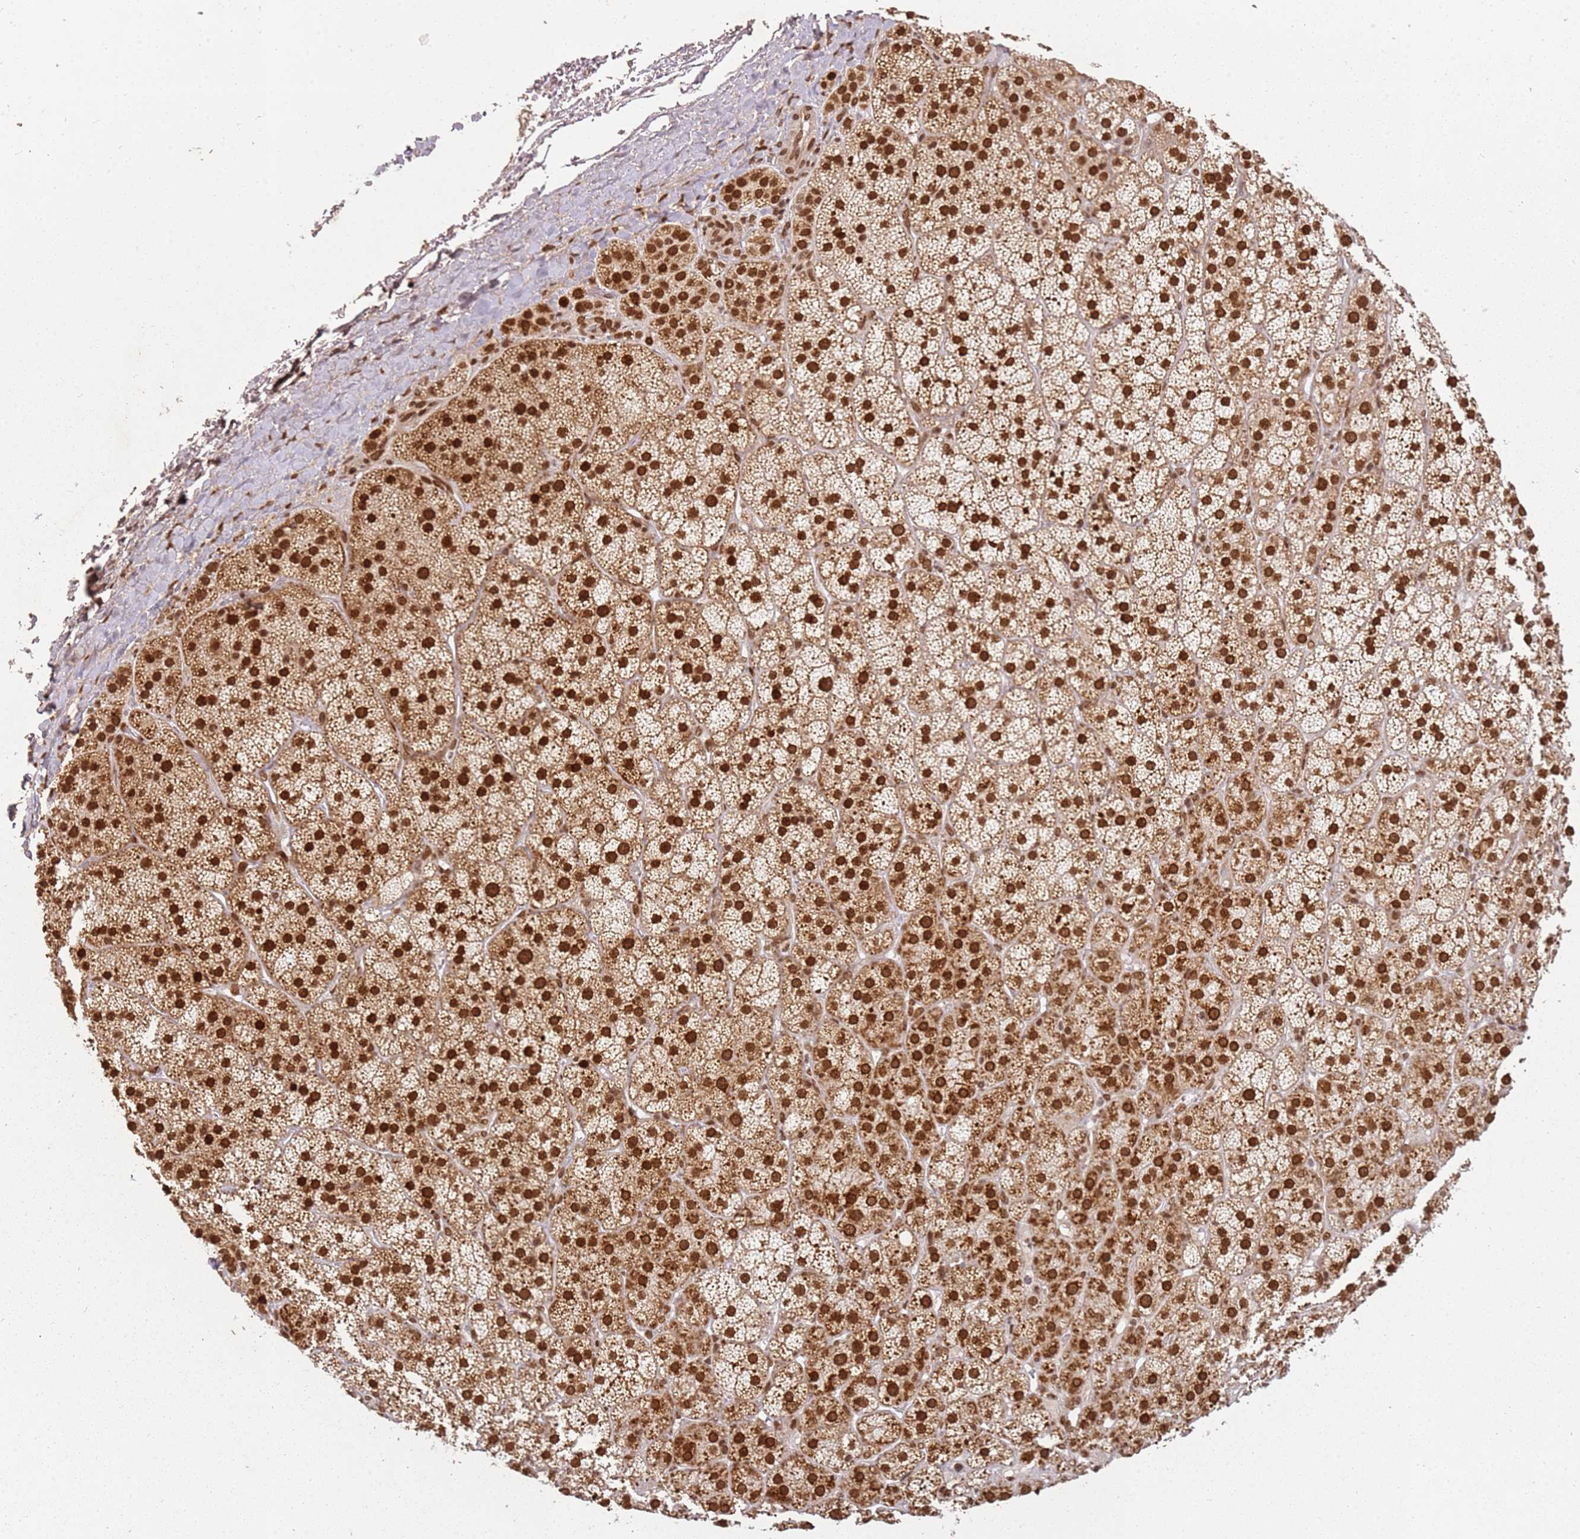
{"staining": {"intensity": "strong", "quantity": ">75%", "location": "cytoplasmic/membranous,nuclear"}, "tissue": "adrenal gland", "cell_type": "Glandular cells", "image_type": "normal", "snomed": [{"axis": "morphology", "description": "Normal tissue, NOS"}, {"axis": "topography", "description": "Adrenal gland"}], "caption": "This is a photomicrograph of IHC staining of normal adrenal gland, which shows strong expression in the cytoplasmic/membranous,nuclear of glandular cells.", "gene": "TENT4A", "patient": {"sex": "female", "age": 70}}